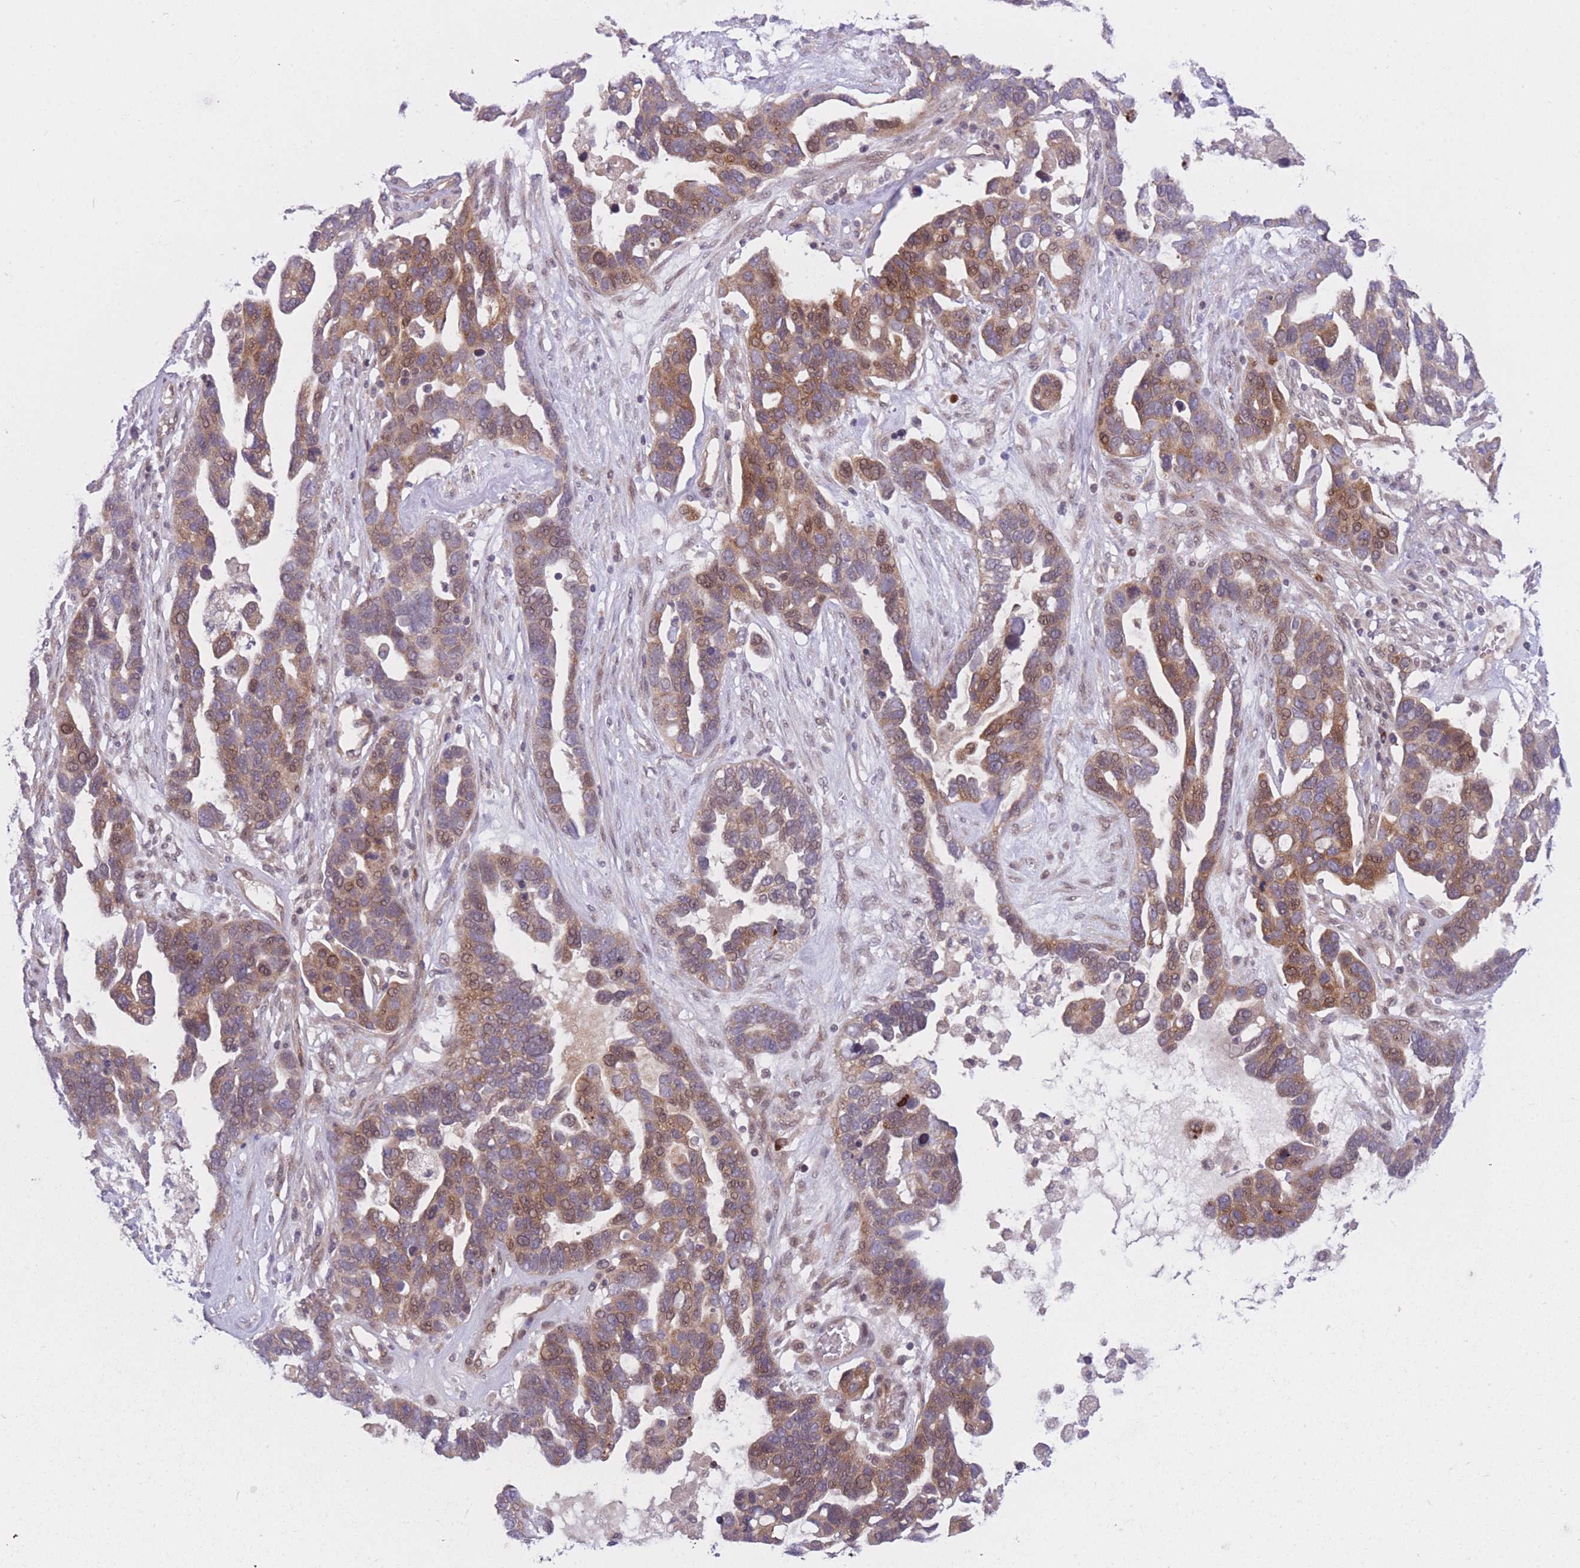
{"staining": {"intensity": "moderate", "quantity": ">75%", "location": "cytoplasmic/membranous,nuclear"}, "tissue": "ovarian cancer", "cell_type": "Tumor cells", "image_type": "cancer", "snomed": [{"axis": "morphology", "description": "Cystadenocarcinoma, serous, NOS"}, {"axis": "topography", "description": "Ovary"}], "caption": "Protein analysis of ovarian cancer (serous cystadenocarcinoma) tissue demonstrates moderate cytoplasmic/membranous and nuclear expression in approximately >75% of tumor cells.", "gene": "CDC25B", "patient": {"sex": "female", "age": 54}}